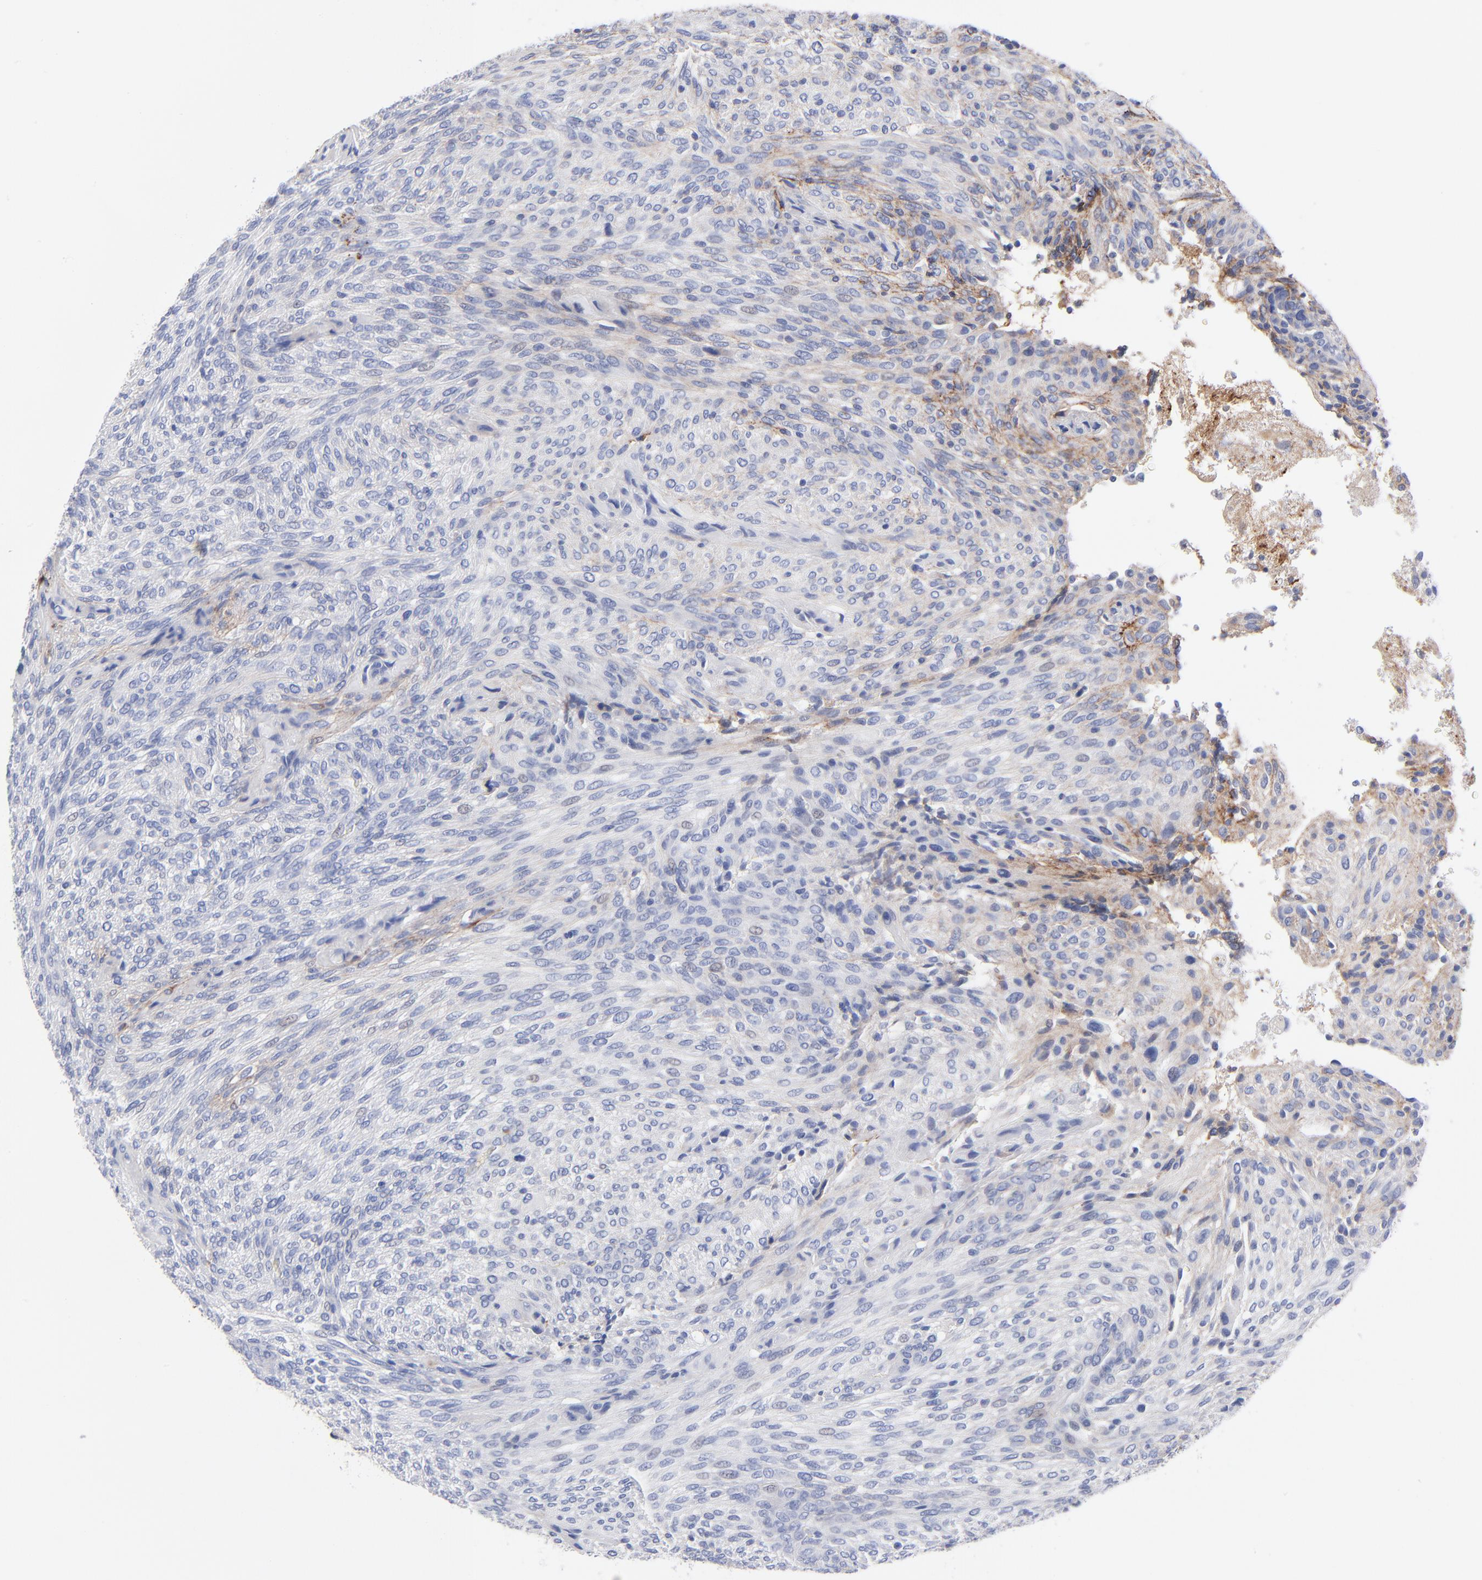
{"staining": {"intensity": "weak", "quantity": "<25%", "location": "cytoplasmic/membranous"}, "tissue": "glioma", "cell_type": "Tumor cells", "image_type": "cancer", "snomed": [{"axis": "morphology", "description": "Glioma, malignant, High grade"}, {"axis": "topography", "description": "Cerebral cortex"}], "caption": "Glioma stained for a protein using immunohistochemistry displays no expression tumor cells.", "gene": "FBLN2", "patient": {"sex": "female", "age": 55}}